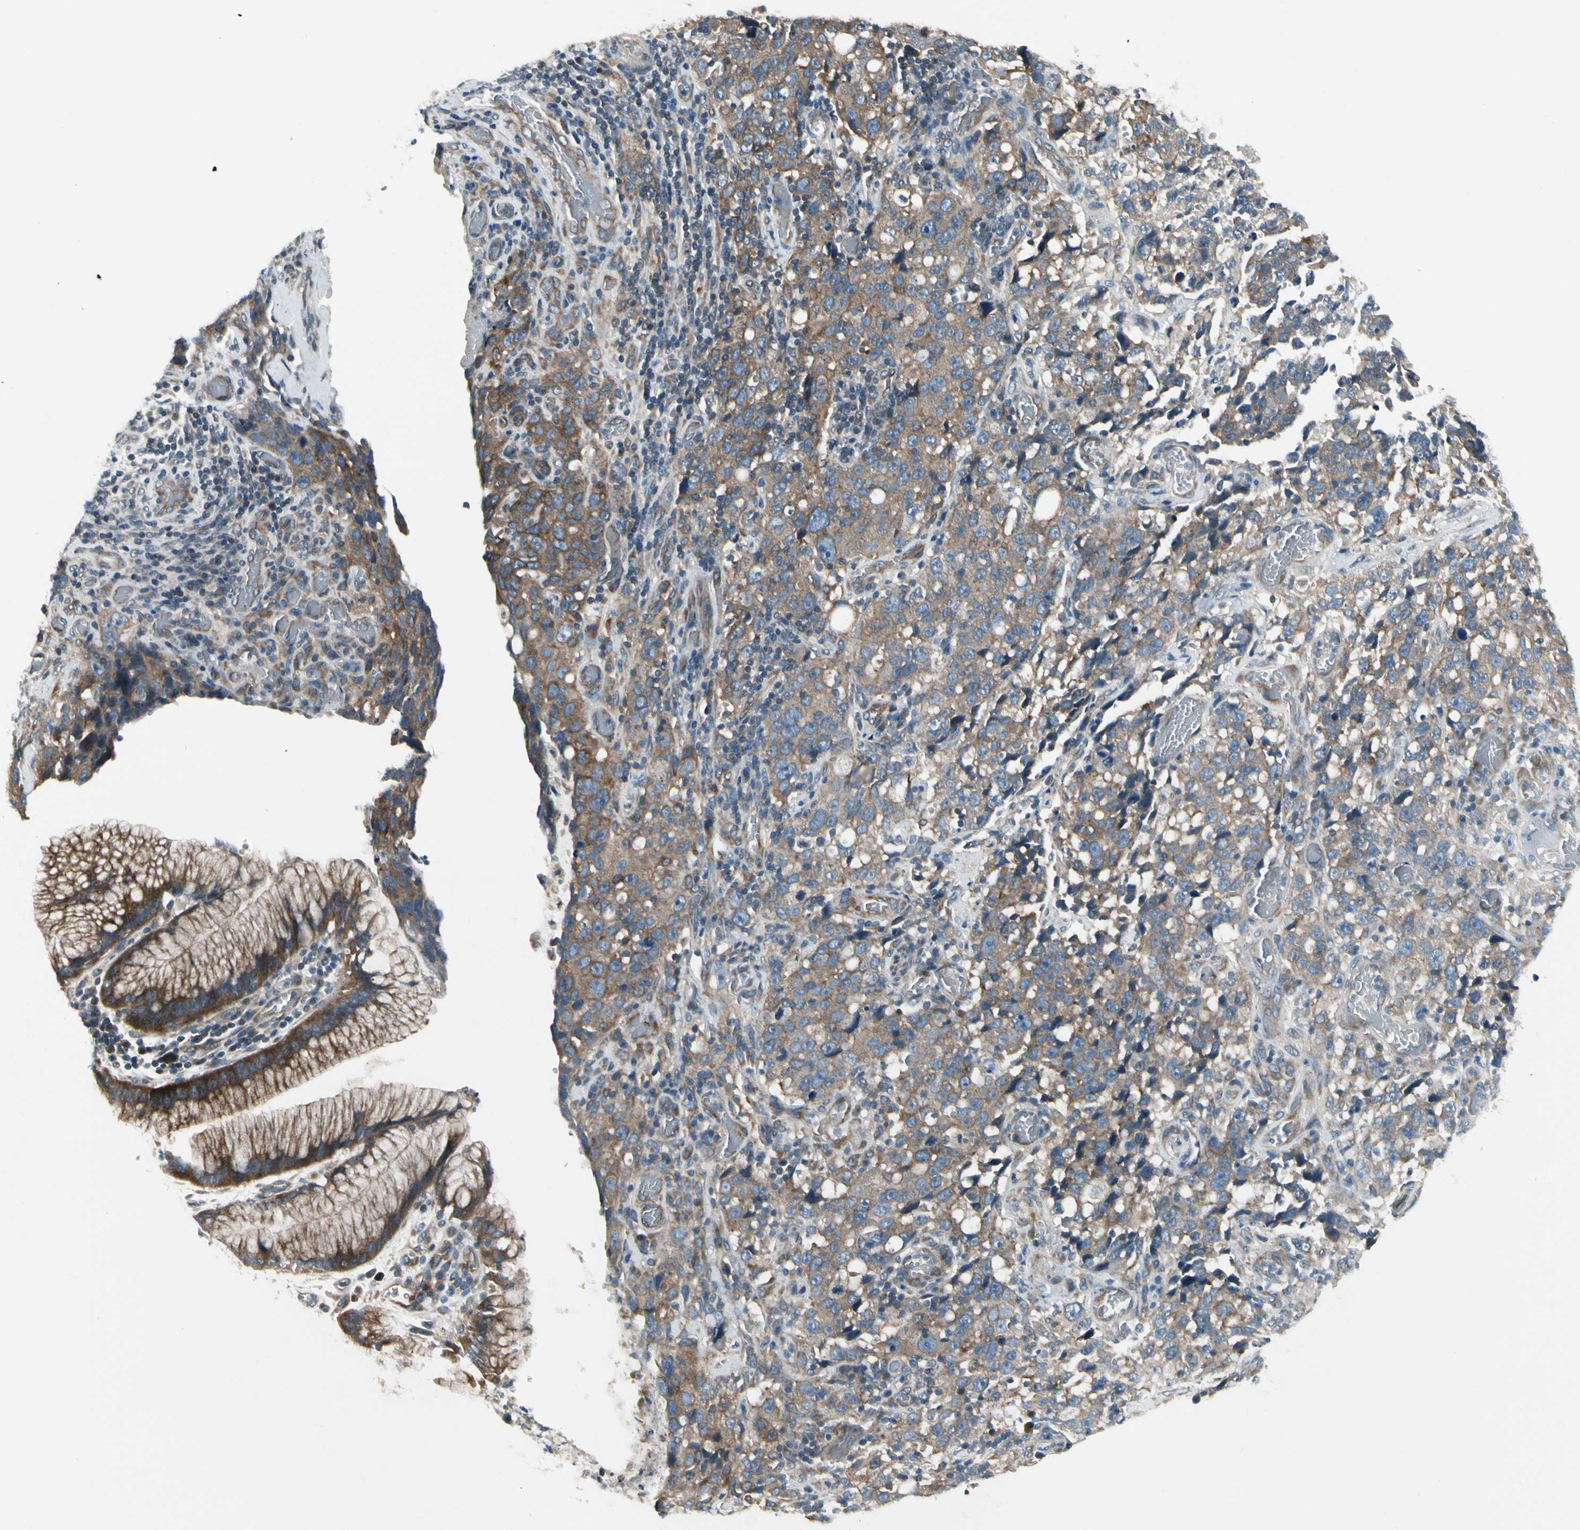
{"staining": {"intensity": "moderate", "quantity": ">75%", "location": "cytoplasmic/membranous"}, "tissue": "stomach cancer", "cell_type": "Tumor cells", "image_type": "cancer", "snomed": [{"axis": "morphology", "description": "Normal tissue, NOS"}, {"axis": "morphology", "description": "Adenocarcinoma, NOS"}, {"axis": "topography", "description": "Stomach"}], "caption": "A medium amount of moderate cytoplasmic/membranous expression is appreciated in approximately >75% of tumor cells in stomach adenocarcinoma tissue.", "gene": "PANK2", "patient": {"sex": "male", "age": 48}}